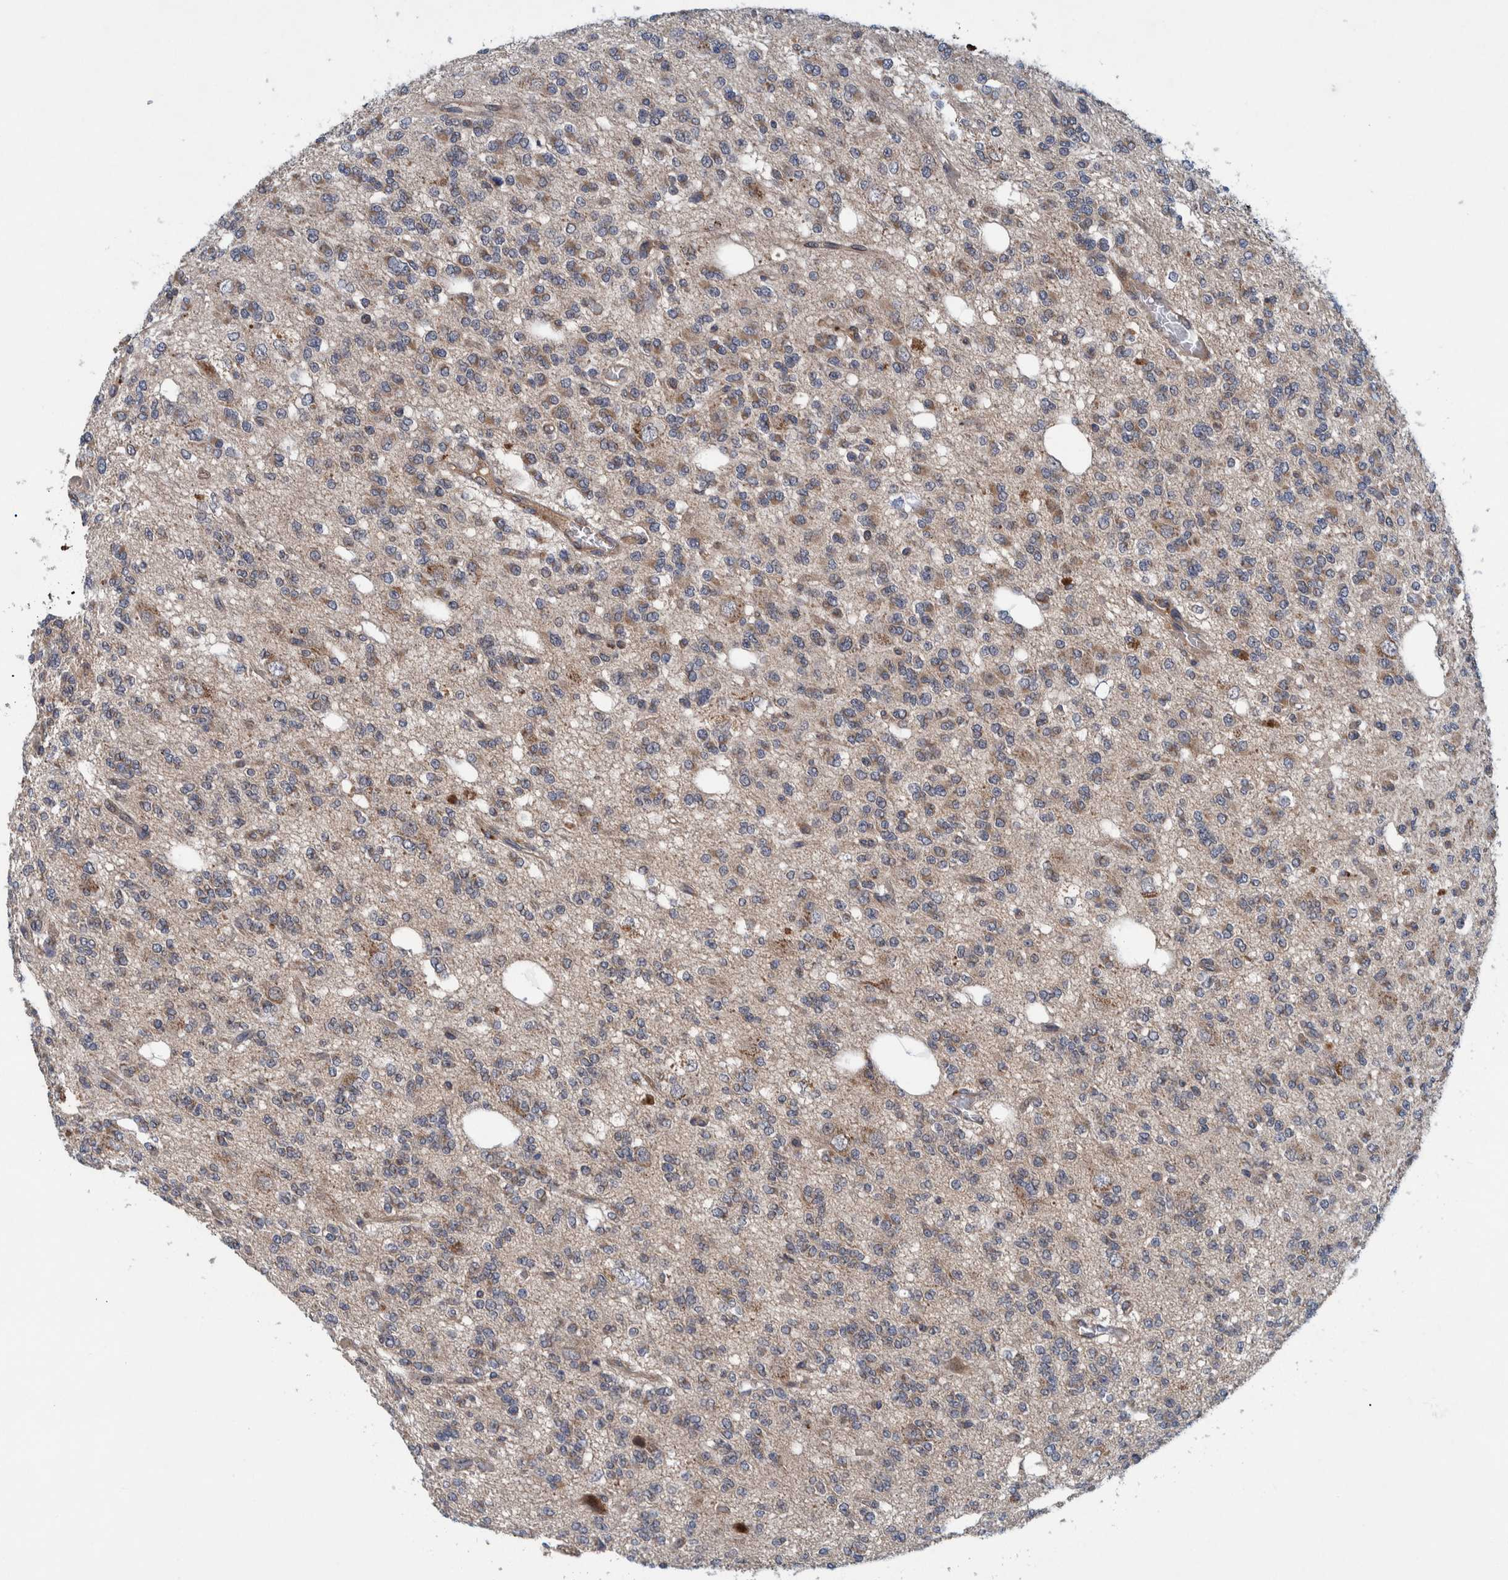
{"staining": {"intensity": "weak", "quantity": "25%-75%", "location": "cytoplasmic/membranous"}, "tissue": "glioma", "cell_type": "Tumor cells", "image_type": "cancer", "snomed": [{"axis": "morphology", "description": "Glioma, malignant, Low grade"}, {"axis": "topography", "description": "Brain"}], "caption": "Glioma was stained to show a protein in brown. There is low levels of weak cytoplasmic/membranous expression in about 25%-75% of tumor cells.", "gene": "ITIH3", "patient": {"sex": "male", "age": 38}}